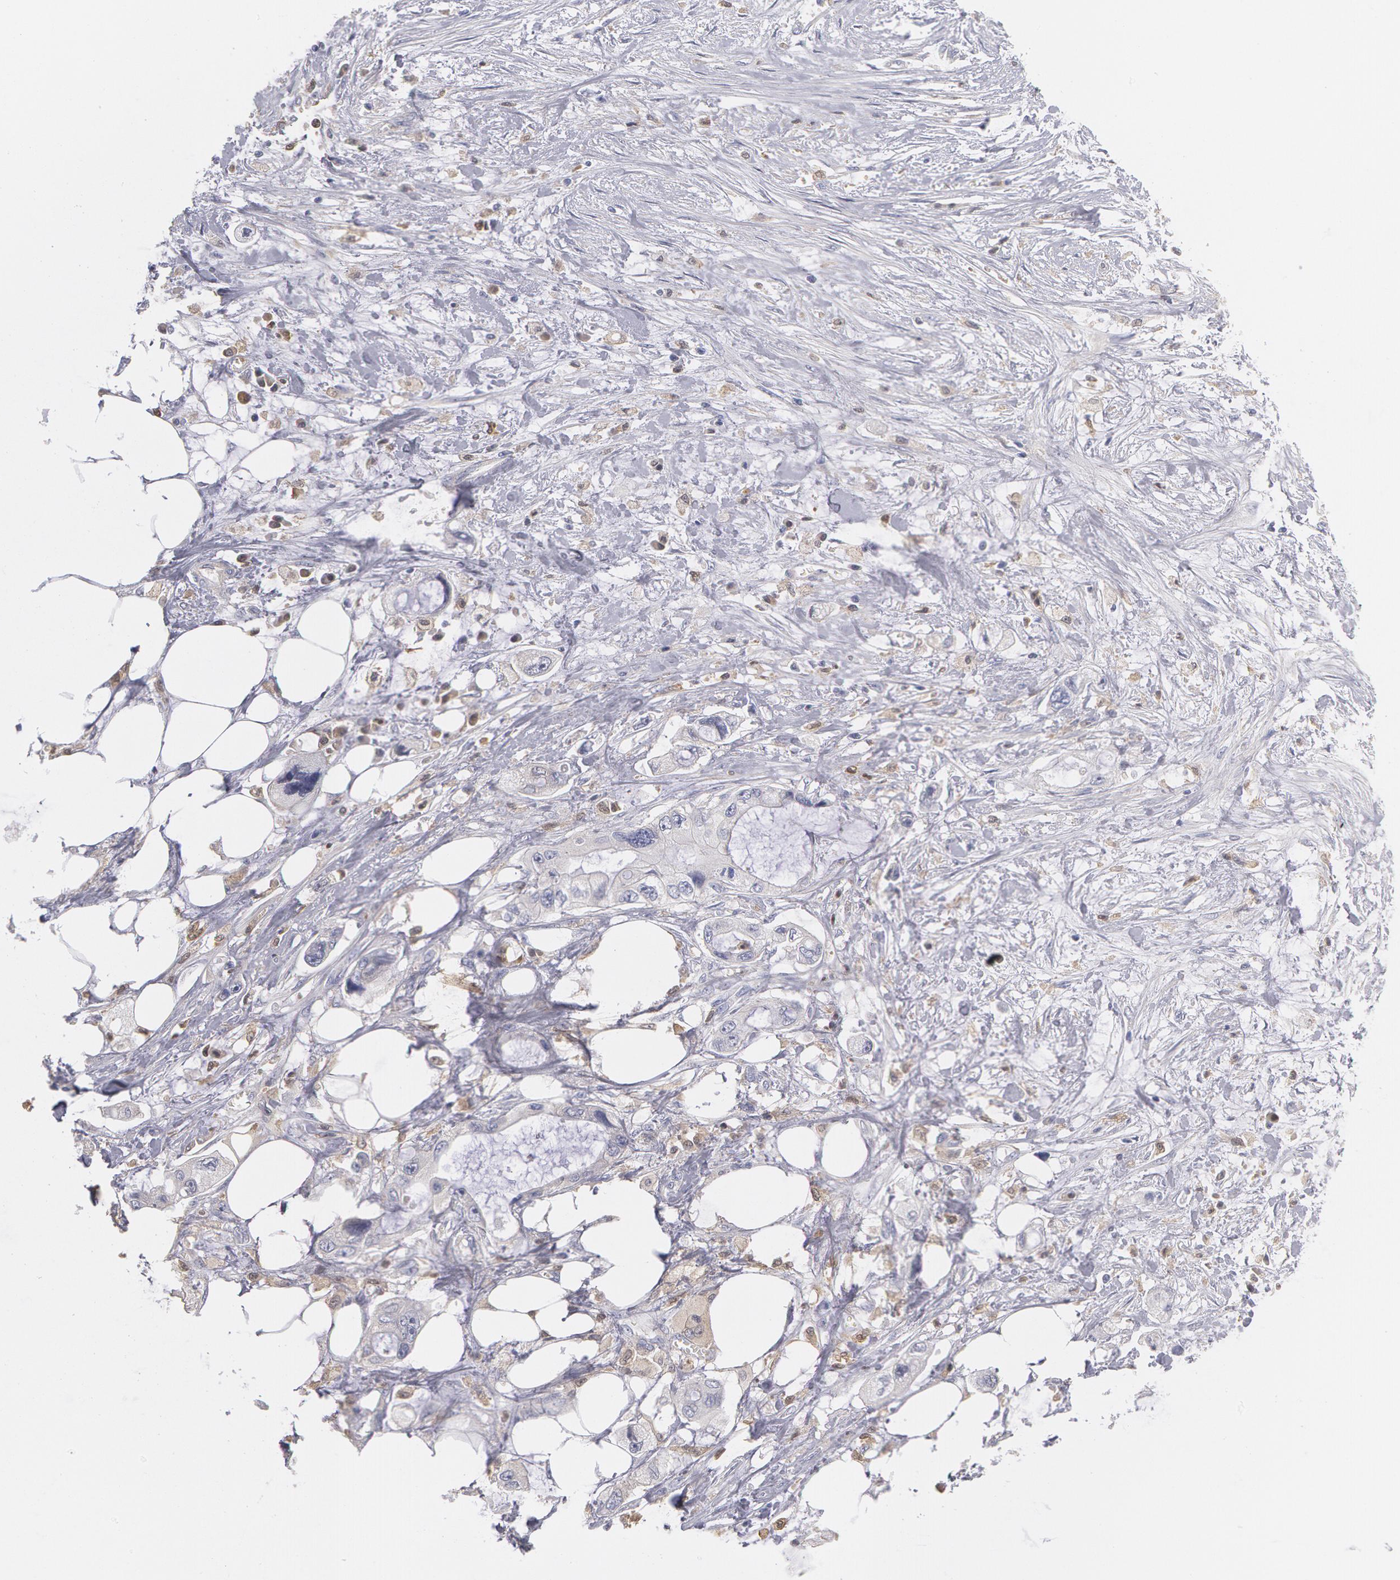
{"staining": {"intensity": "weak", "quantity": "25%-75%", "location": "cytoplasmic/membranous"}, "tissue": "pancreatic cancer", "cell_type": "Tumor cells", "image_type": "cancer", "snomed": [{"axis": "morphology", "description": "Adenocarcinoma, NOS"}, {"axis": "topography", "description": "Pancreas"}, {"axis": "topography", "description": "Stomach, upper"}], "caption": "Pancreatic cancer was stained to show a protein in brown. There is low levels of weak cytoplasmic/membranous positivity in about 25%-75% of tumor cells.", "gene": "SYK", "patient": {"sex": "male", "age": 77}}